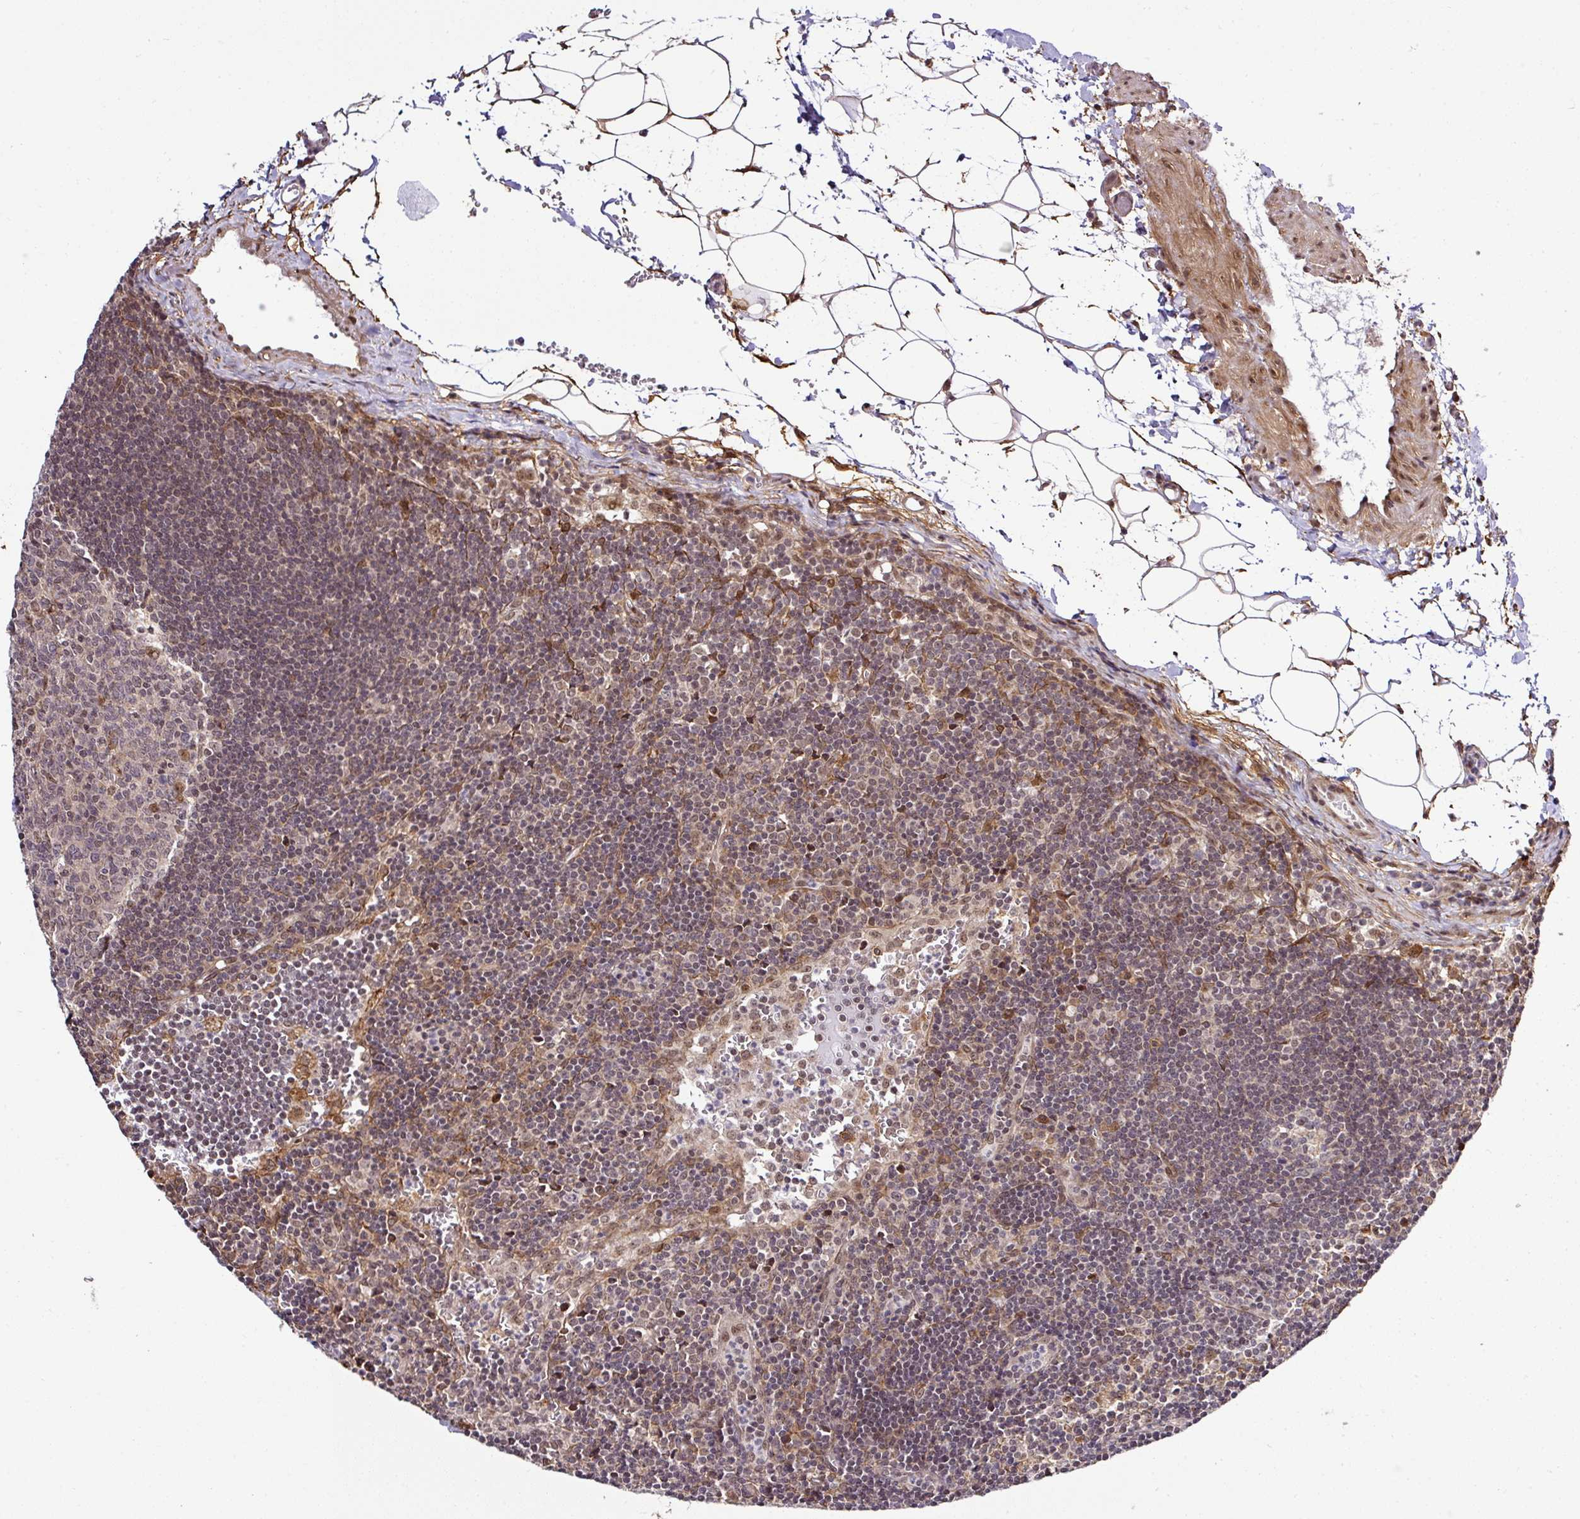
{"staining": {"intensity": "negative", "quantity": "none", "location": "none"}, "tissue": "lymph node", "cell_type": "Germinal center cells", "image_type": "normal", "snomed": [{"axis": "morphology", "description": "Normal tissue, NOS"}, {"axis": "topography", "description": "Lymph node"}], "caption": "Immunohistochemistry image of normal lymph node: lymph node stained with DAB (3,3'-diaminobenzidine) reveals no significant protein expression in germinal center cells. (DAB immunohistochemistry with hematoxylin counter stain).", "gene": "FAM153A", "patient": {"sex": "female", "age": 29}}